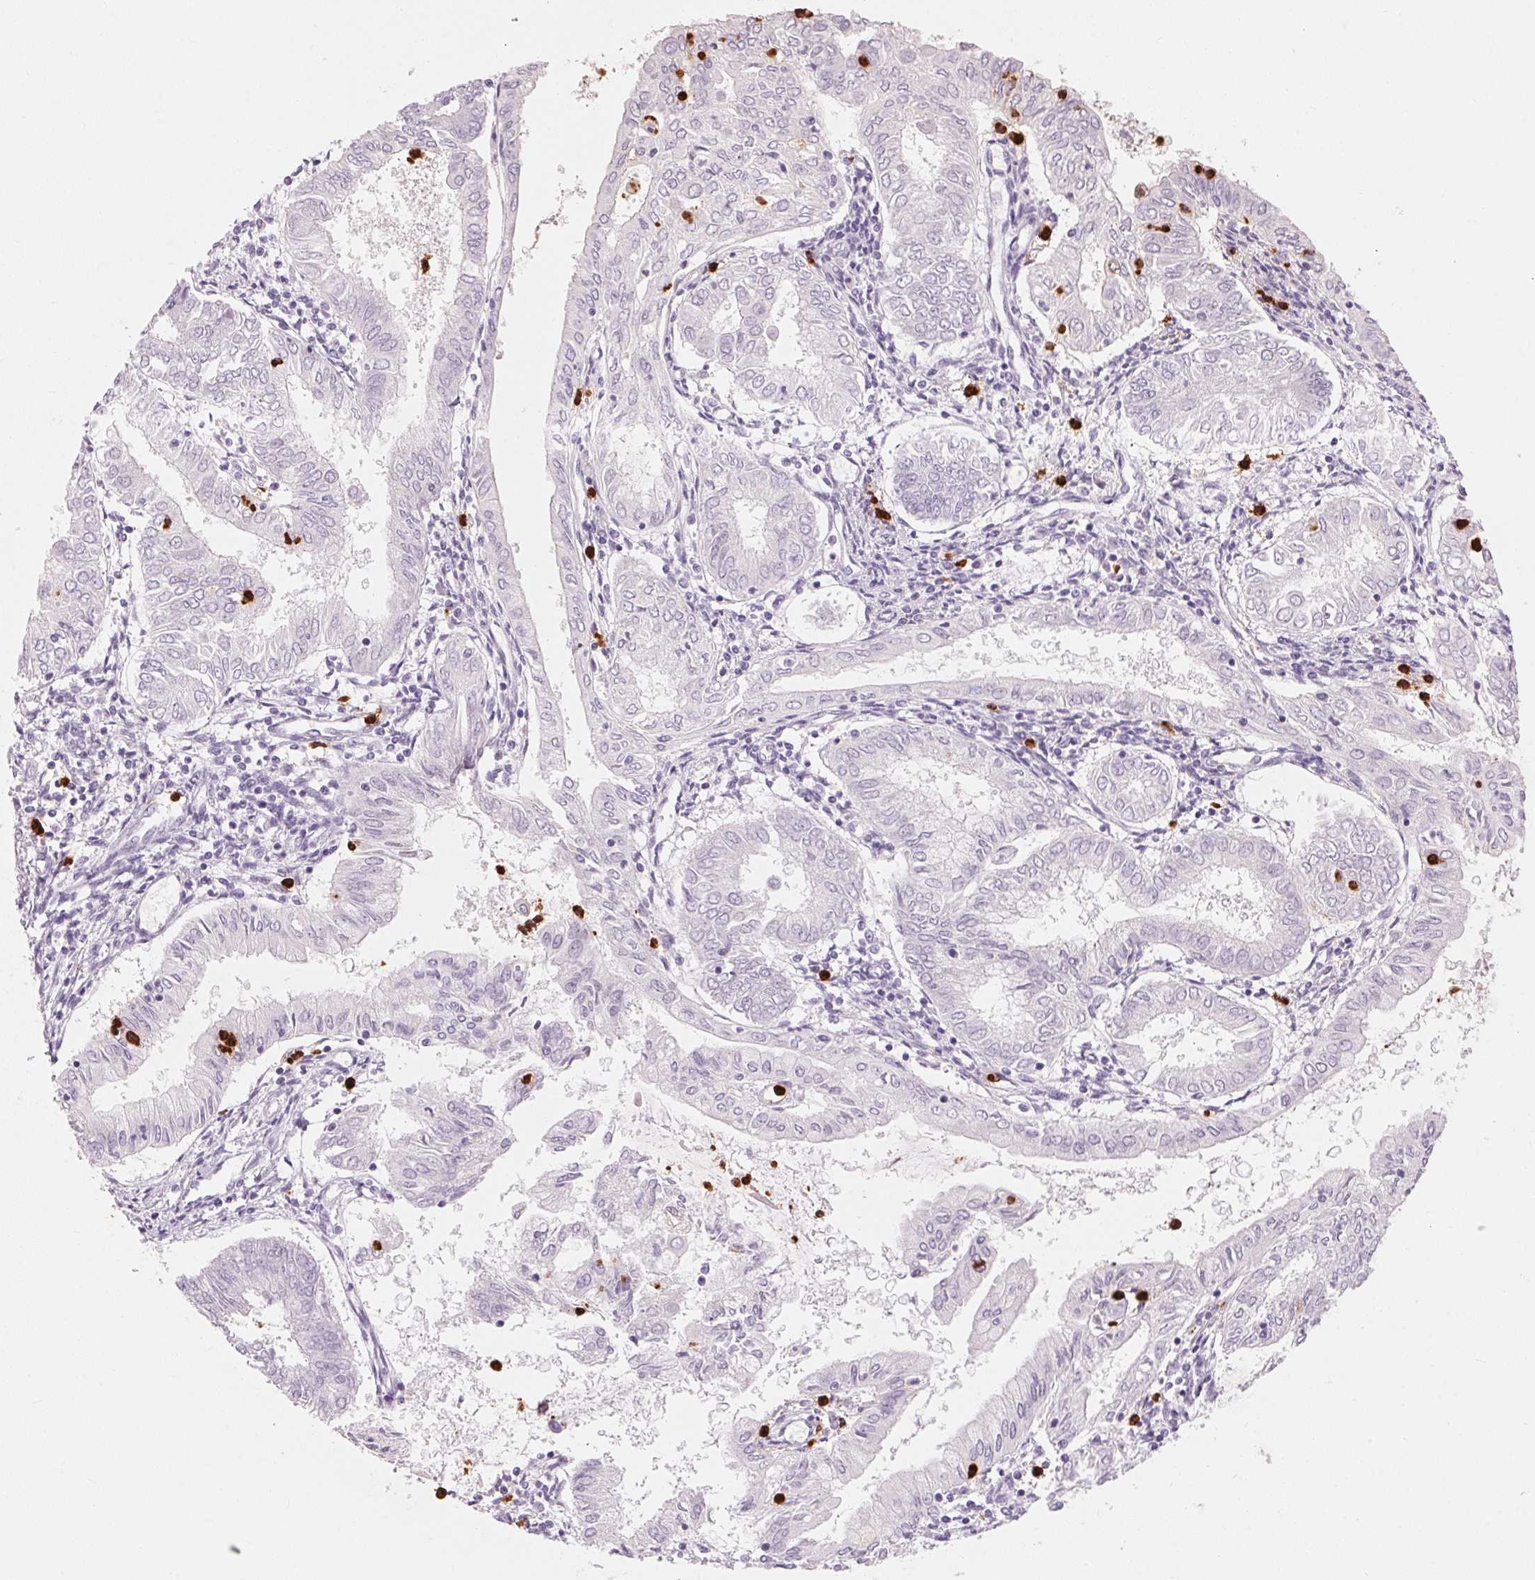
{"staining": {"intensity": "negative", "quantity": "none", "location": "none"}, "tissue": "endometrial cancer", "cell_type": "Tumor cells", "image_type": "cancer", "snomed": [{"axis": "morphology", "description": "Adenocarcinoma, NOS"}, {"axis": "topography", "description": "Endometrium"}], "caption": "Tumor cells are negative for protein expression in human adenocarcinoma (endometrial). (Stains: DAB IHC with hematoxylin counter stain, Microscopy: brightfield microscopy at high magnification).", "gene": "KLK7", "patient": {"sex": "female", "age": 68}}